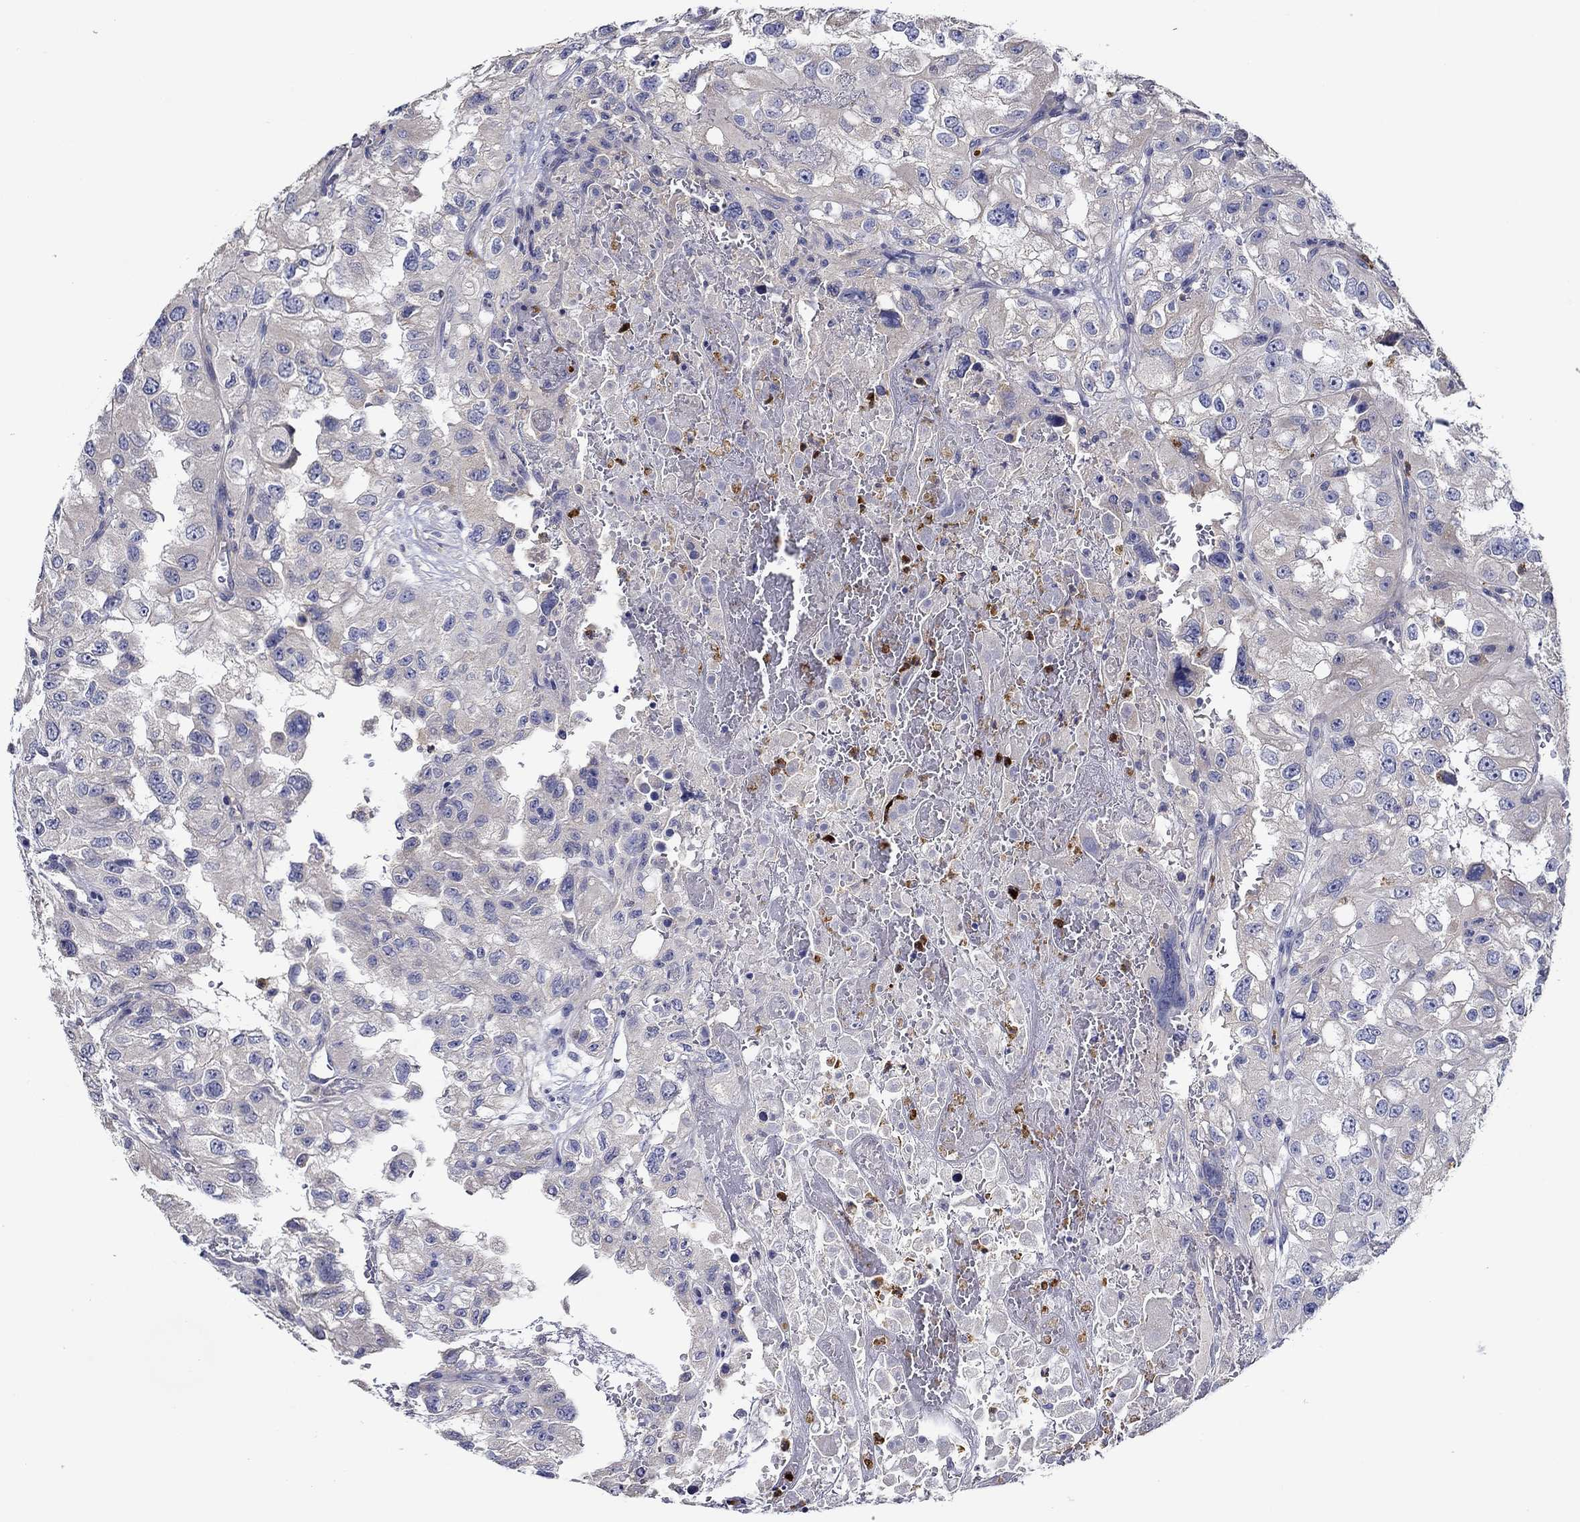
{"staining": {"intensity": "negative", "quantity": "none", "location": "none"}, "tissue": "renal cancer", "cell_type": "Tumor cells", "image_type": "cancer", "snomed": [{"axis": "morphology", "description": "Adenocarcinoma, NOS"}, {"axis": "topography", "description": "Kidney"}], "caption": "The histopathology image displays no staining of tumor cells in renal adenocarcinoma. Nuclei are stained in blue.", "gene": "CHIT1", "patient": {"sex": "male", "age": 64}}